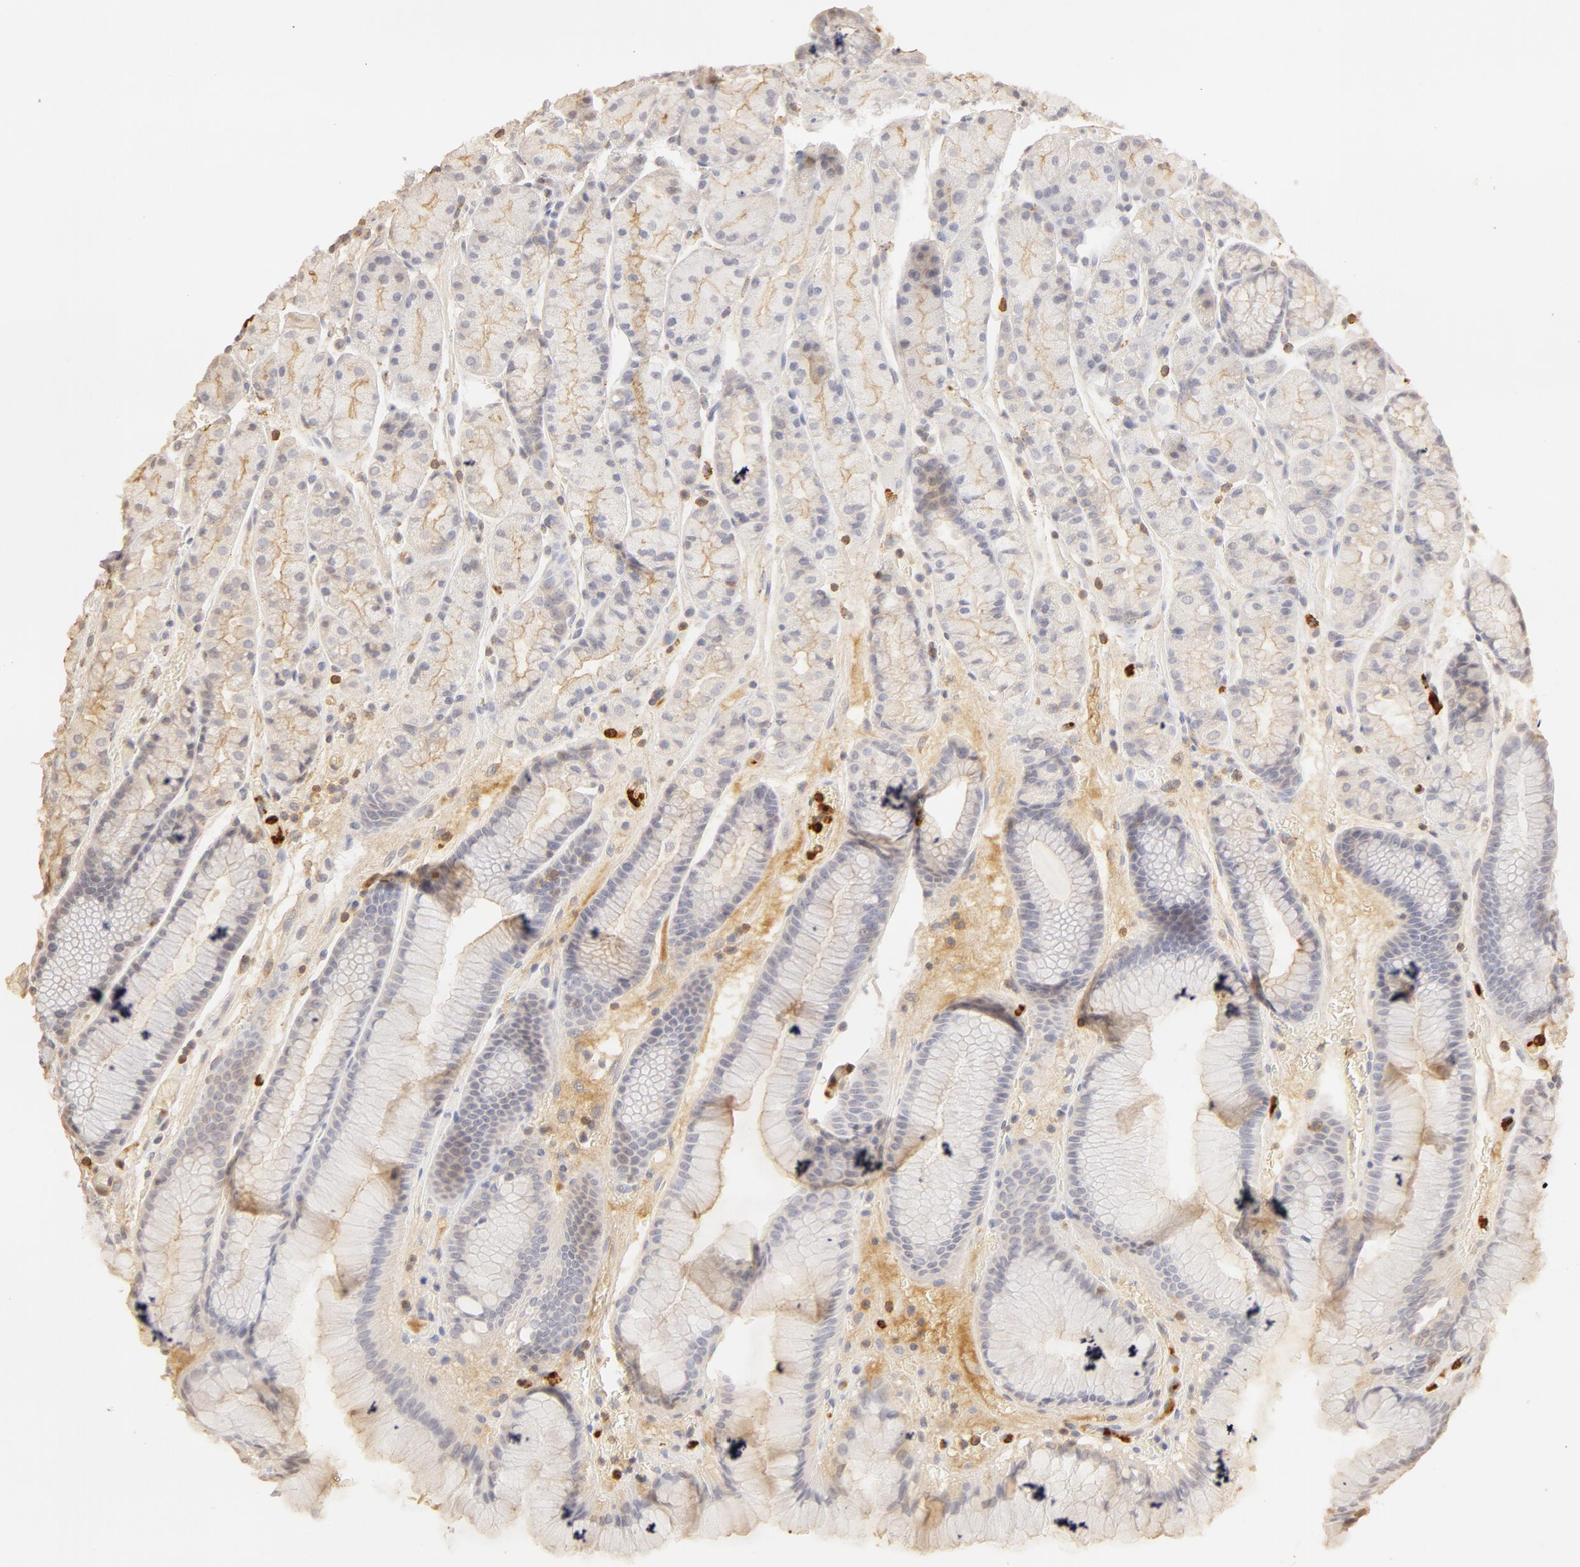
{"staining": {"intensity": "negative", "quantity": "none", "location": "none"}, "tissue": "stomach", "cell_type": "Glandular cells", "image_type": "normal", "snomed": [{"axis": "morphology", "description": "Normal tissue, NOS"}, {"axis": "topography", "description": "Stomach, upper"}], "caption": "This is an immunohistochemistry (IHC) photomicrograph of benign human stomach. There is no expression in glandular cells.", "gene": "C1R", "patient": {"sex": "male", "age": 72}}